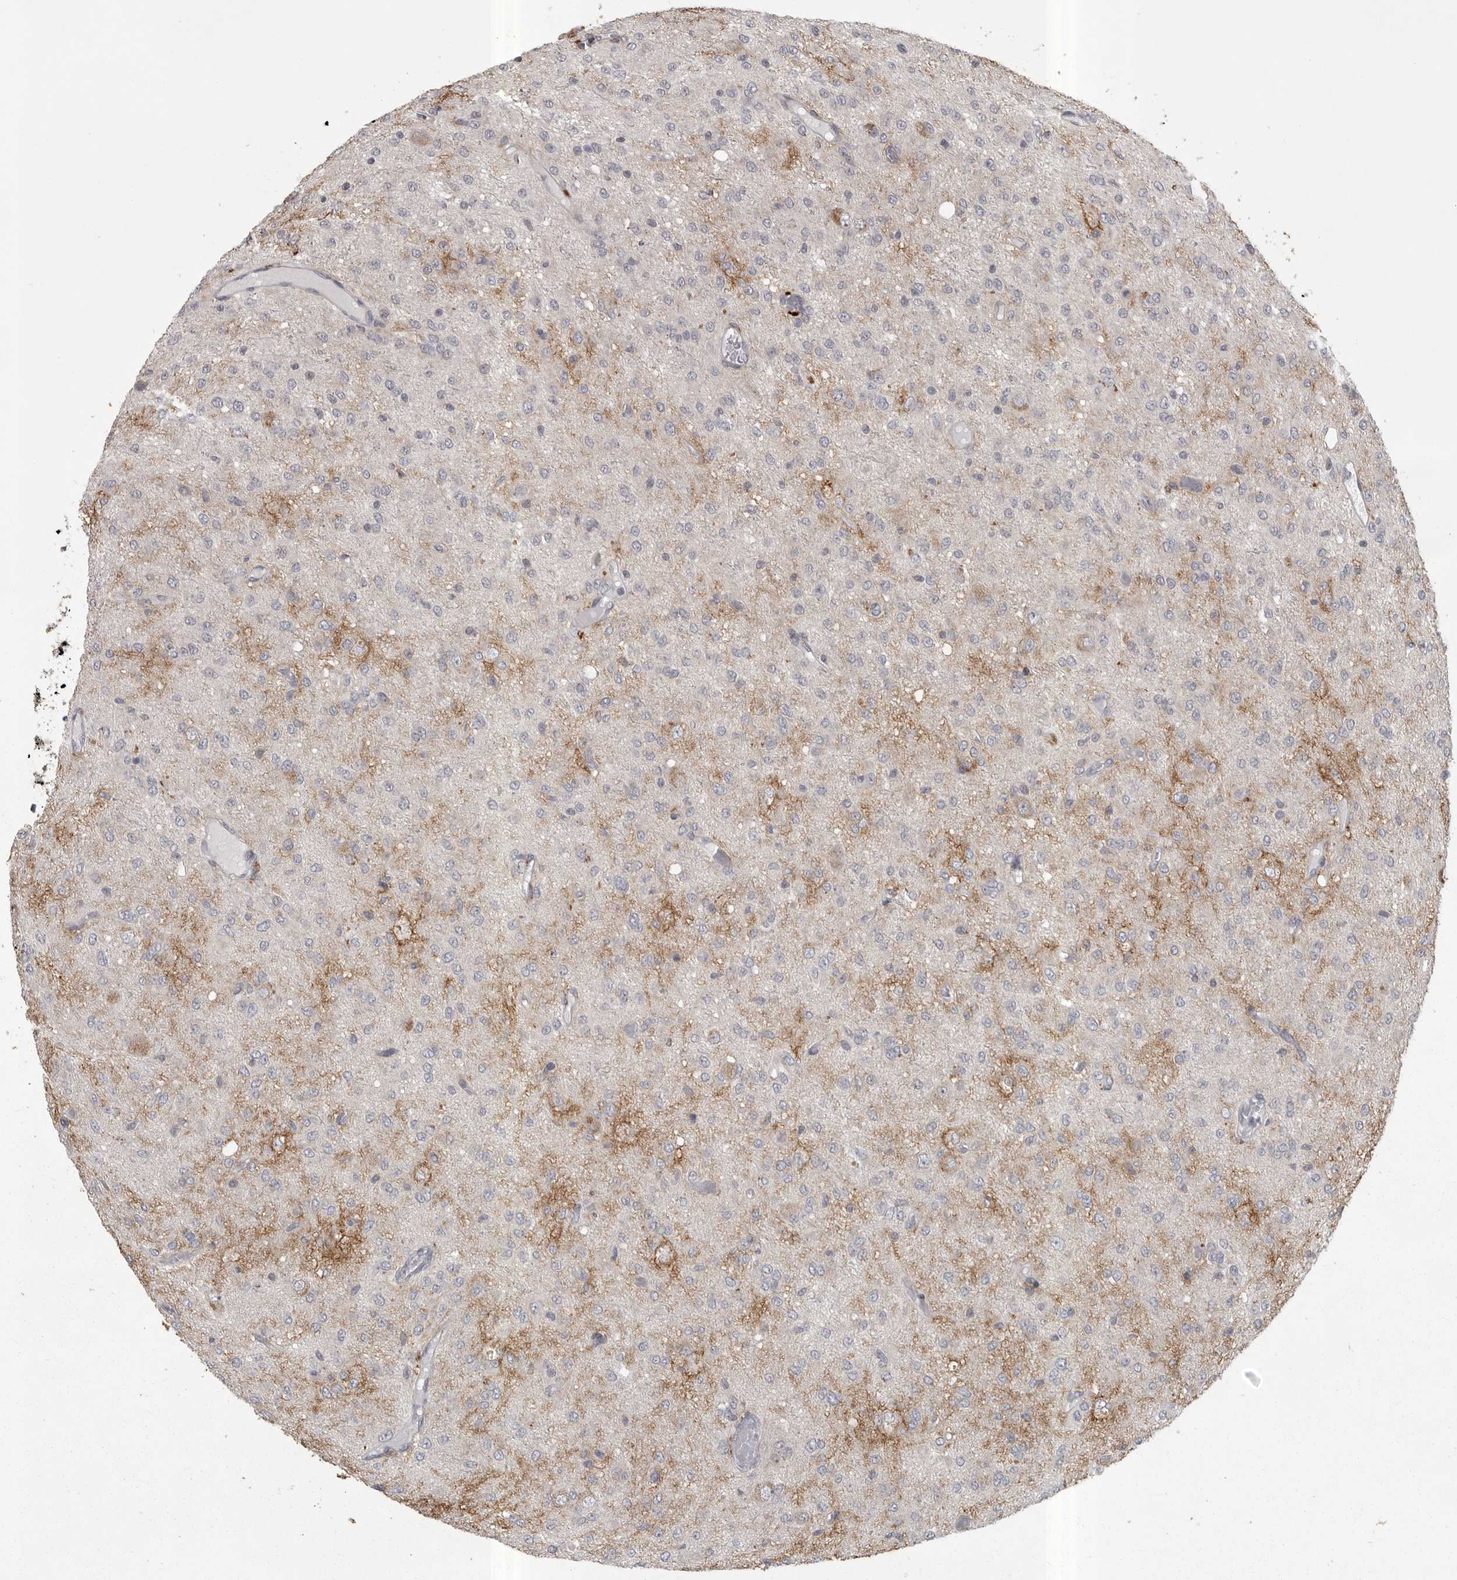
{"staining": {"intensity": "weak", "quantity": "<25%", "location": "cytoplasmic/membranous"}, "tissue": "glioma", "cell_type": "Tumor cells", "image_type": "cancer", "snomed": [{"axis": "morphology", "description": "Glioma, malignant, High grade"}, {"axis": "topography", "description": "Brain"}], "caption": "This is an IHC image of human glioma. There is no expression in tumor cells.", "gene": "PHF13", "patient": {"sex": "female", "age": 59}}